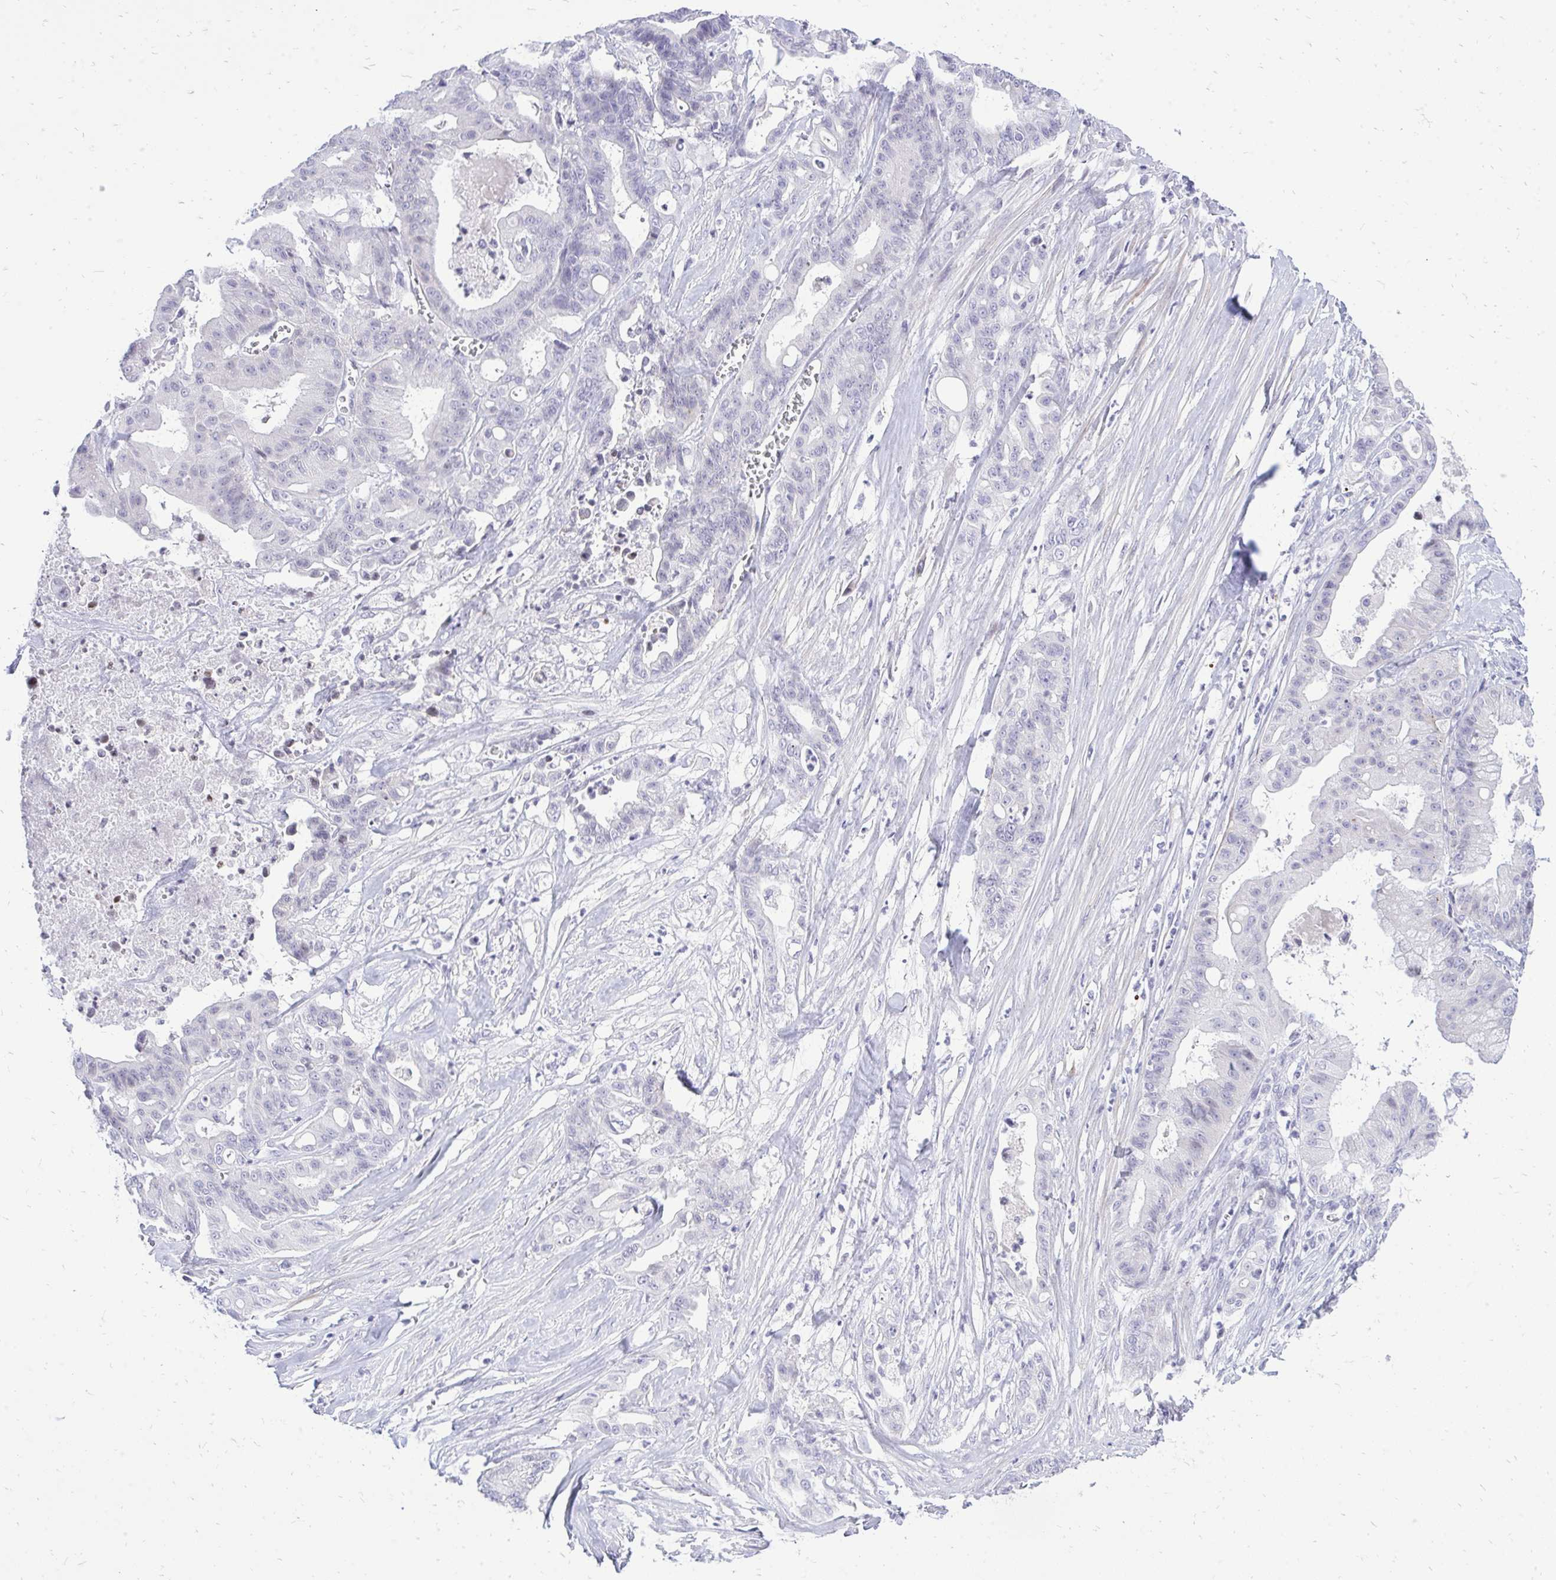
{"staining": {"intensity": "negative", "quantity": "none", "location": "none"}, "tissue": "ovarian cancer", "cell_type": "Tumor cells", "image_type": "cancer", "snomed": [{"axis": "morphology", "description": "Cystadenocarcinoma, mucinous, NOS"}, {"axis": "topography", "description": "Ovary"}], "caption": "A micrograph of ovarian mucinous cystadenocarcinoma stained for a protein shows no brown staining in tumor cells.", "gene": "GABRA1", "patient": {"sex": "female", "age": 70}}